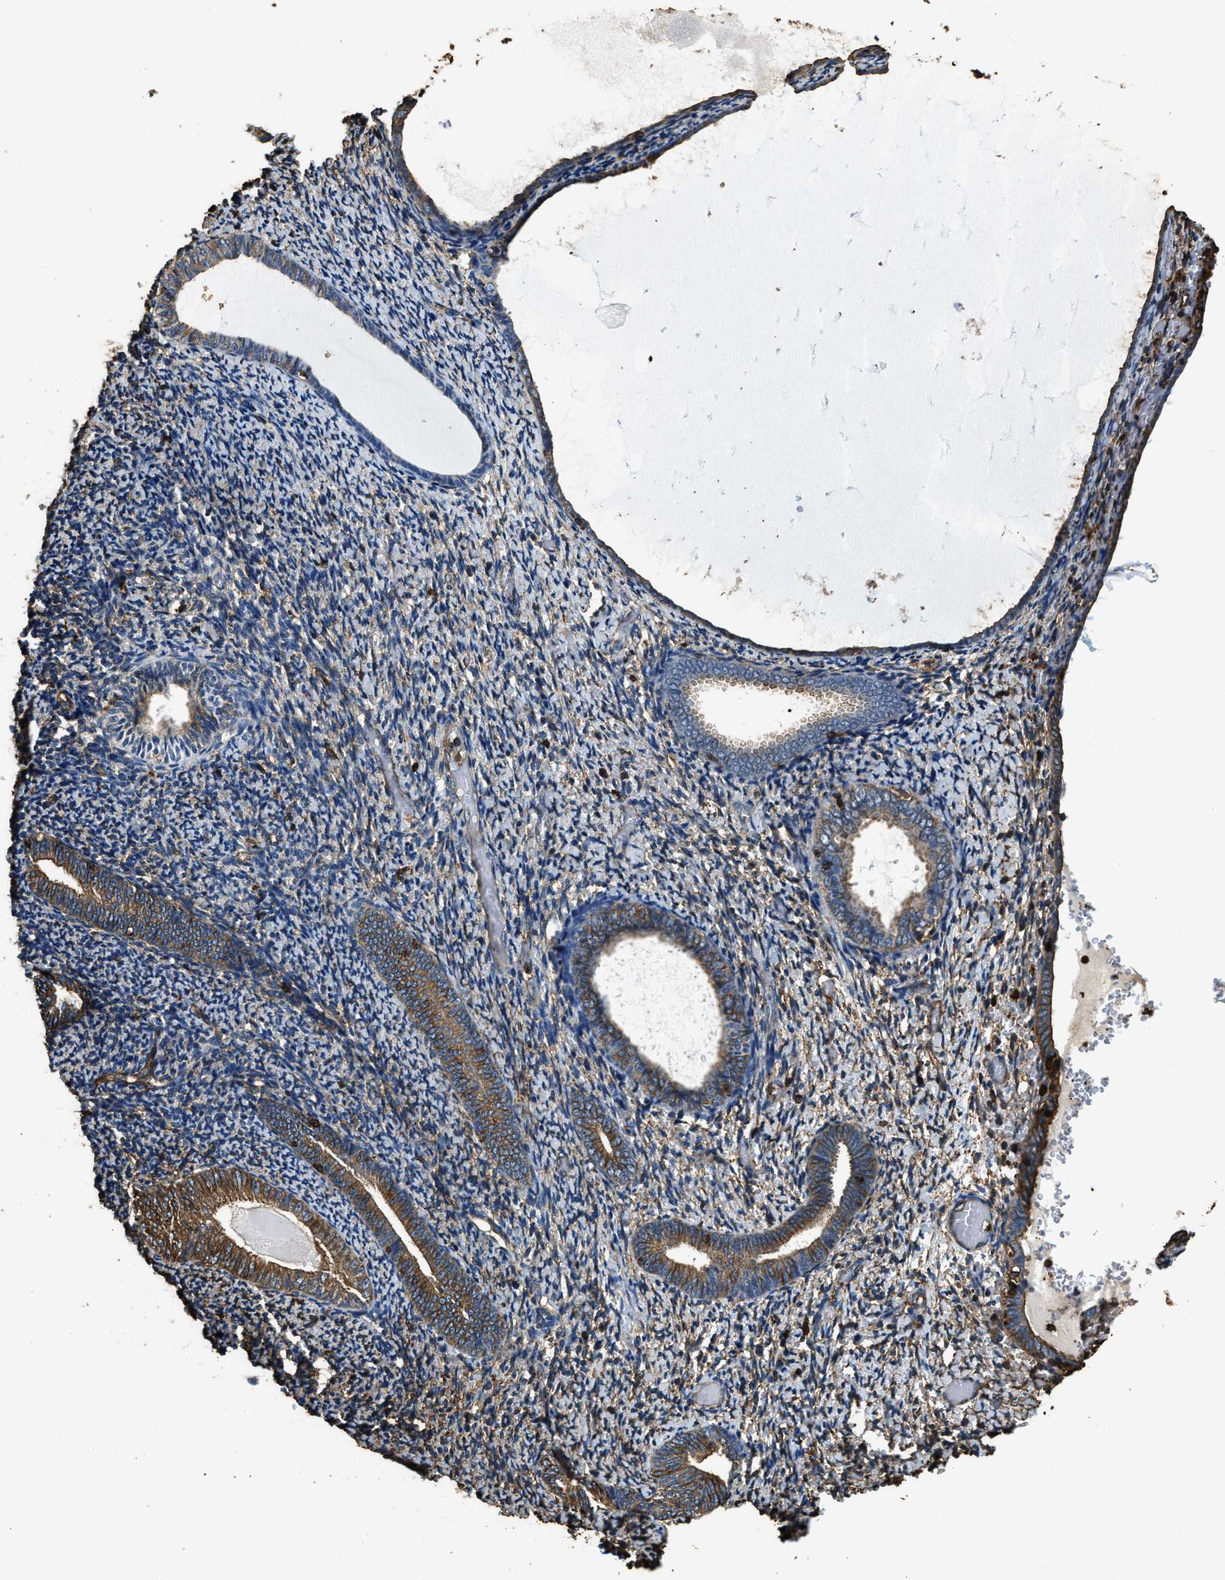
{"staining": {"intensity": "moderate", "quantity": "<25%", "location": "cytoplasmic/membranous"}, "tissue": "endometrium", "cell_type": "Cells in endometrial stroma", "image_type": "normal", "snomed": [{"axis": "morphology", "description": "Normal tissue, NOS"}, {"axis": "topography", "description": "Endometrium"}], "caption": "Protein expression analysis of unremarkable endometrium displays moderate cytoplasmic/membranous staining in approximately <25% of cells in endometrial stroma.", "gene": "ACCS", "patient": {"sex": "female", "age": 66}}